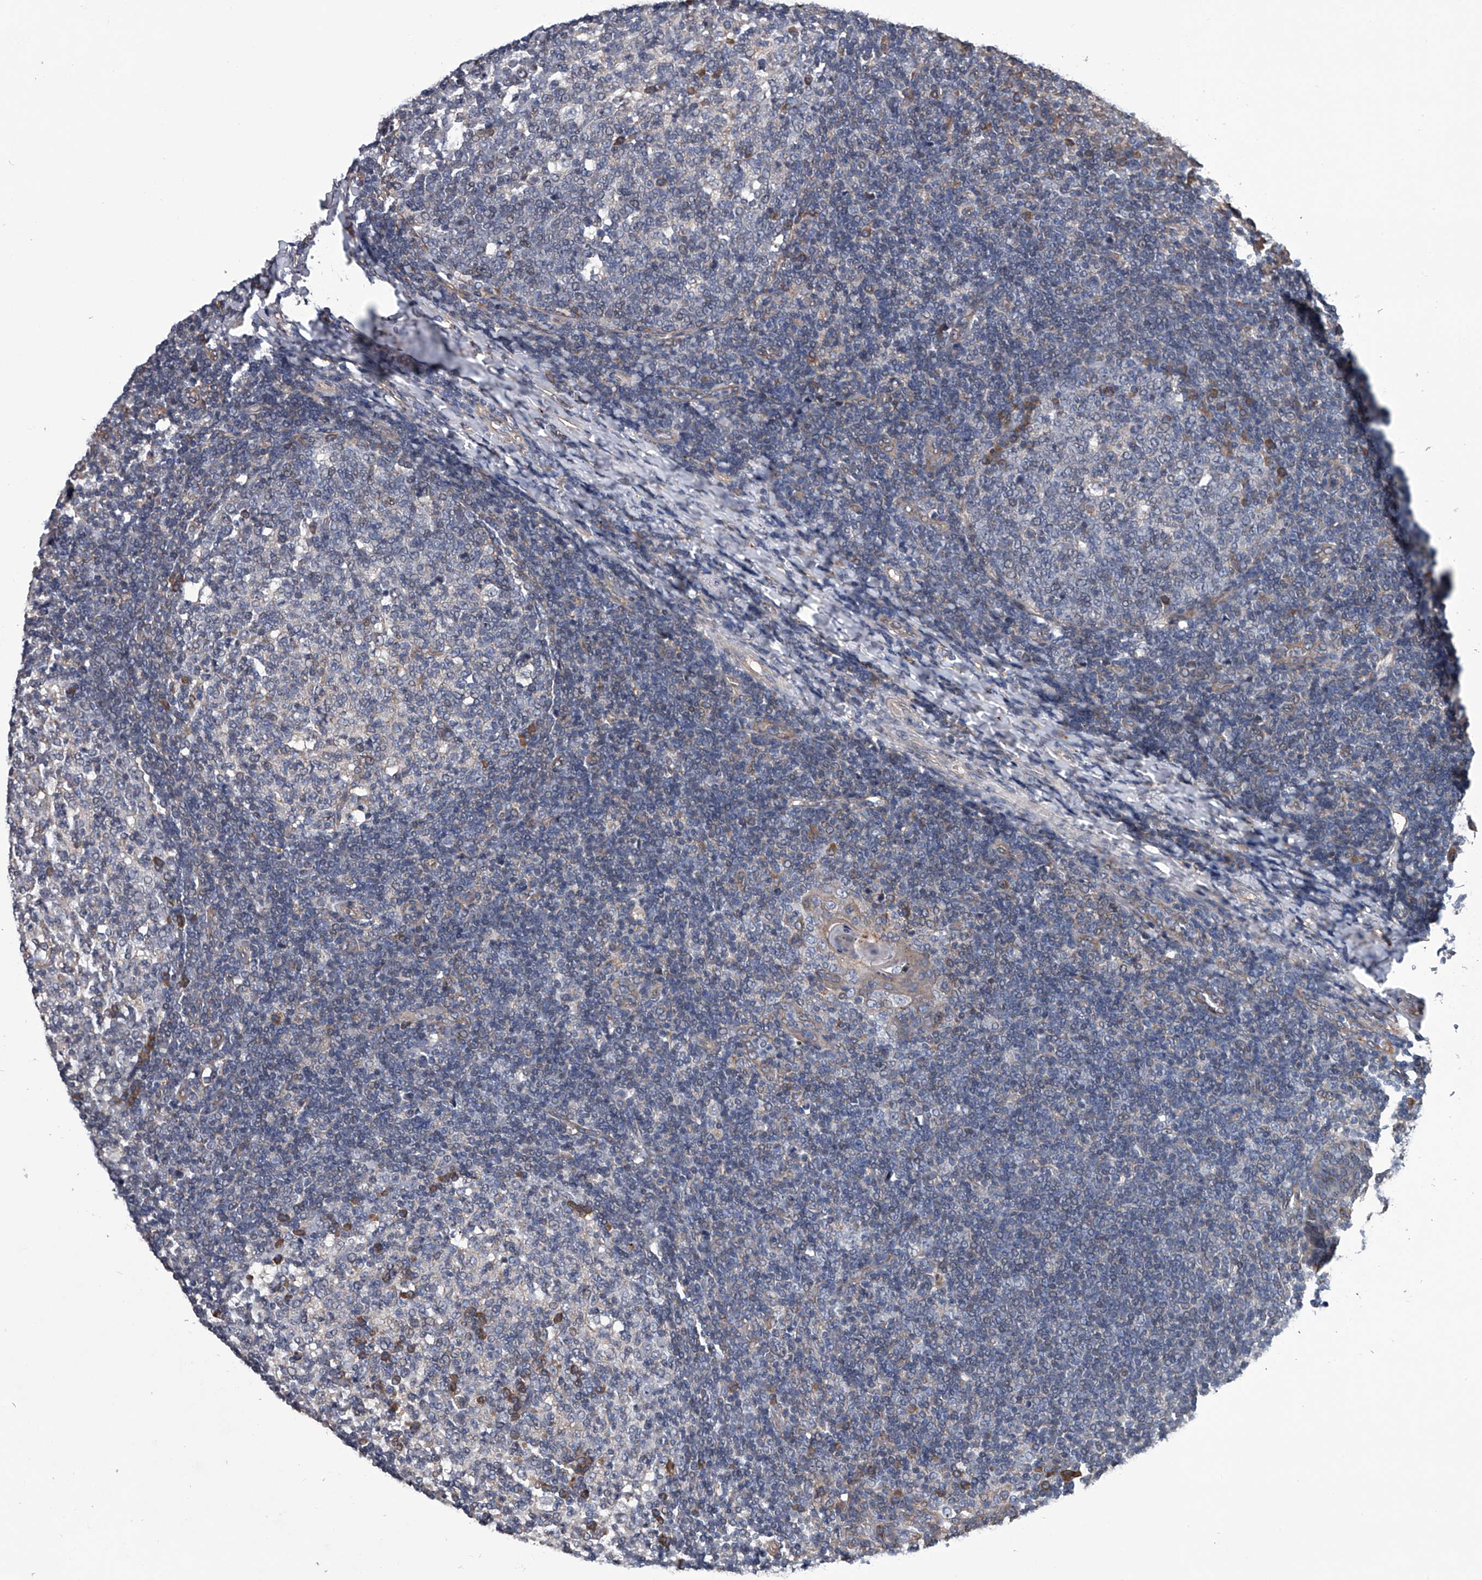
{"staining": {"intensity": "moderate", "quantity": "<25%", "location": "cytoplasmic/membranous"}, "tissue": "tonsil", "cell_type": "Germinal center cells", "image_type": "normal", "snomed": [{"axis": "morphology", "description": "Normal tissue, NOS"}, {"axis": "topography", "description": "Tonsil"}], "caption": "High-magnification brightfield microscopy of normal tonsil stained with DAB (brown) and counterstained with hematoxylin (blue). germinal center cells exhibit moderate cytoplasmic/membranous positivity is appreciated in approximately<25% of cells.", "gene": "ABCG1", "patient": {"sex": "female", "age": 19}}